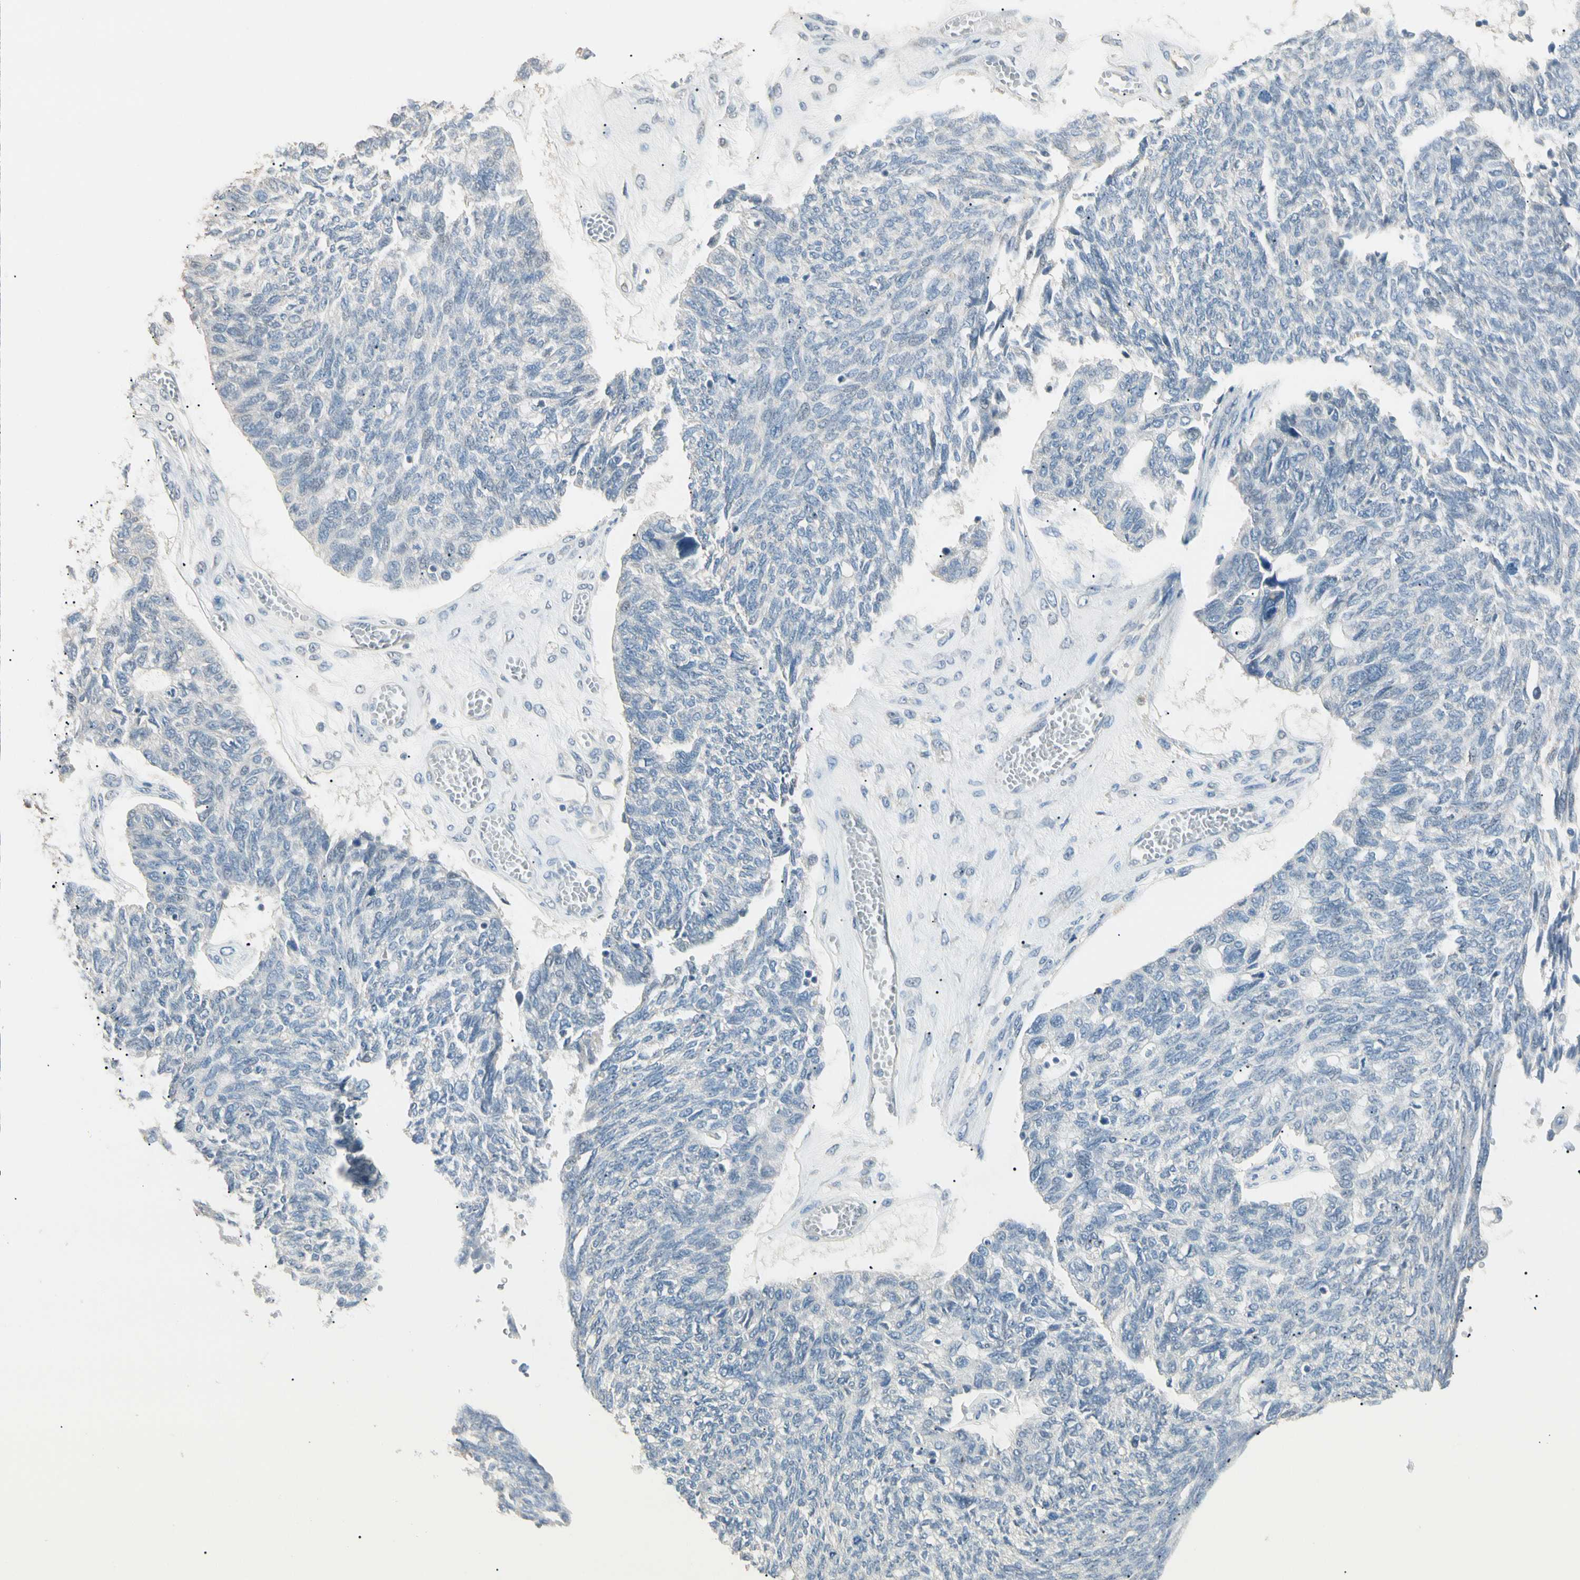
{"staining": {"intensity": "negative", "quantity": "none", "location": "none"}, "tissue": "ovarian cancer", "cell_type": "Tumor cells", "image_type": "cancer", "snomed": [{"axis": "morphology", "description": "Cystadenocarcinoma, serous, NOS"}, {"axis": "topography", "description": "Ovary"}], "caption": "The IHC micrograph has no significant expression in tumor cells of ovarian serous cystadenocarcinoma tissue.", "gene": "GNE", "patient": {"sex": "female", "age": 79}}